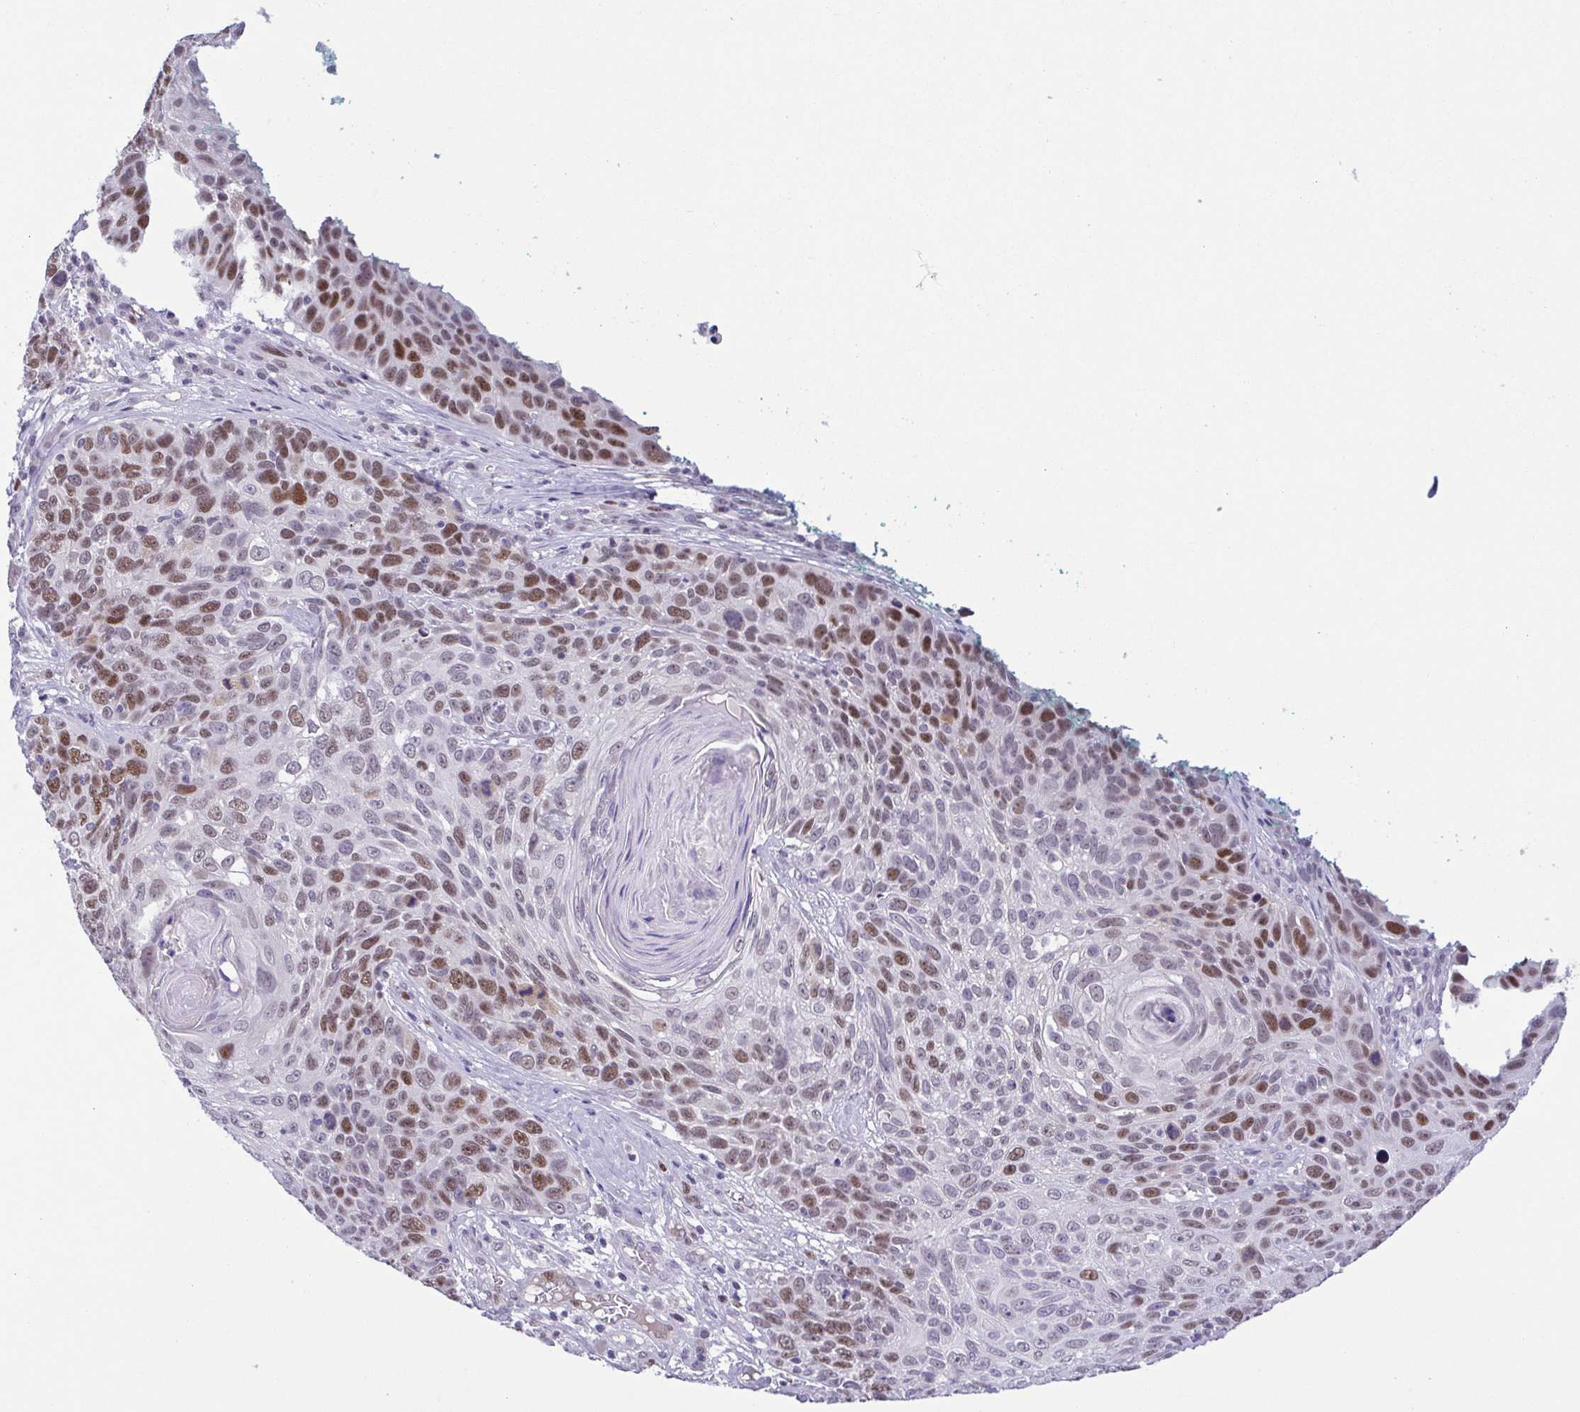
{"staining": {"intensity": "moderate", "quantity": ">75%", "location": "nuclear"}, "tissue": "skin cancer", "cell_type": "Tumor cells", "image_type": "cancer", "snomed": [{"axis": "morphology", "description": "Squamous cell carcinoma, NOS"}, {"axis": "topography", "description": "Skin"}], "caption": "Skin cancer was stained to show a protein in brown. There is medium levels of moderate nuclear expression in approximately >75% of tumor cells.", "gene": "TIPIN", "patient": {"sex": "male", "age": 92}}